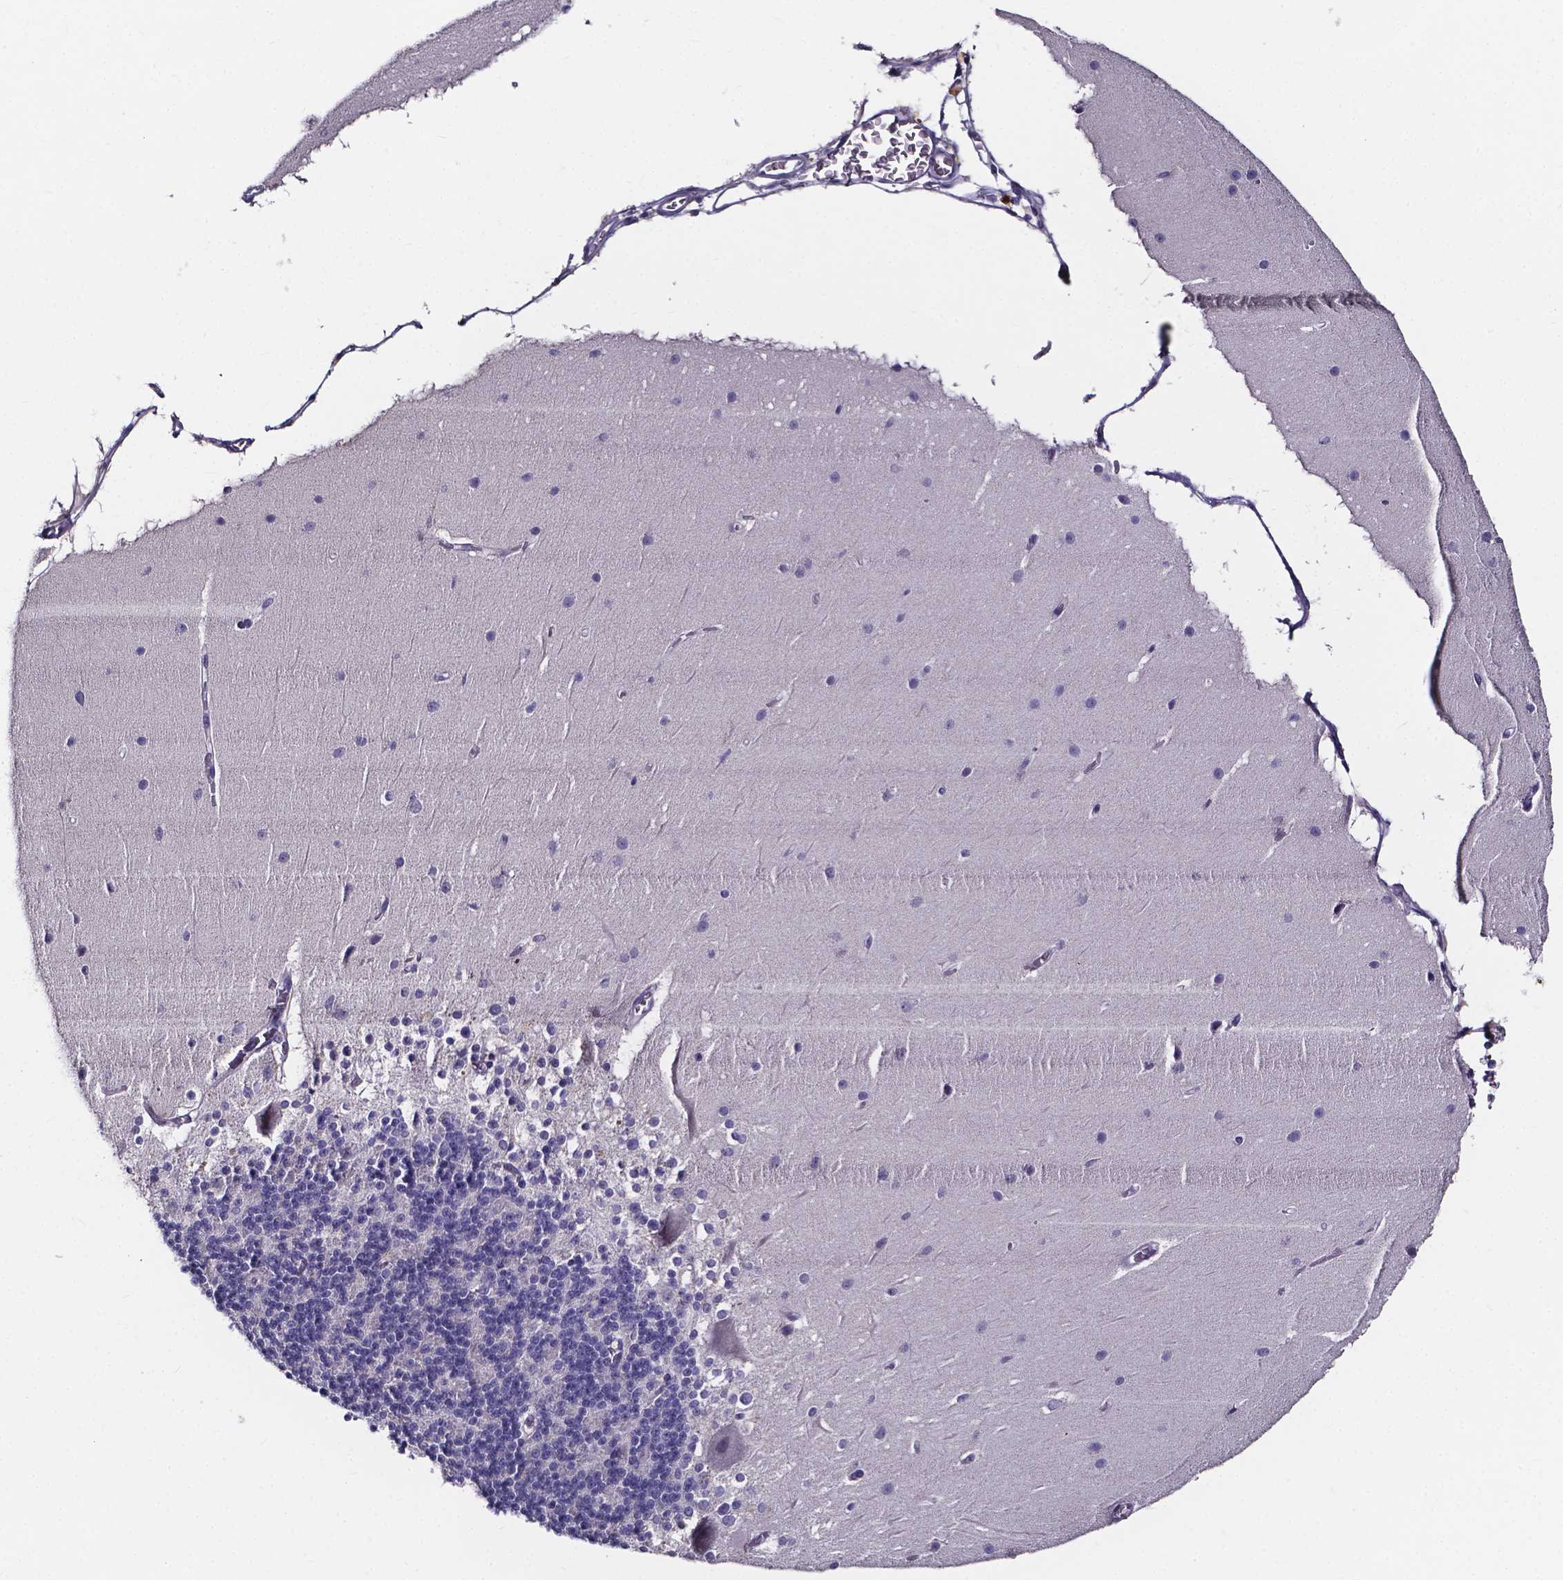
{"staining": {"intensity": "negative", "quantity": "none", "location": "none"}, "tissue": "cerebellum", "cell_type": "Cells in granular layer", "image_type": "normal", "snomed": [{"axis": "morphology", "description": "Normal tissue, NOS"}, {"axis": "topography", "description": "Cerebellum"}], "caption": "Immunohistochemical staining of normal human cerebellum displays no significant expression in cells in granular layer.", "gene": "SPOCD1", "patient": {"sex": "female", "age": 19}}